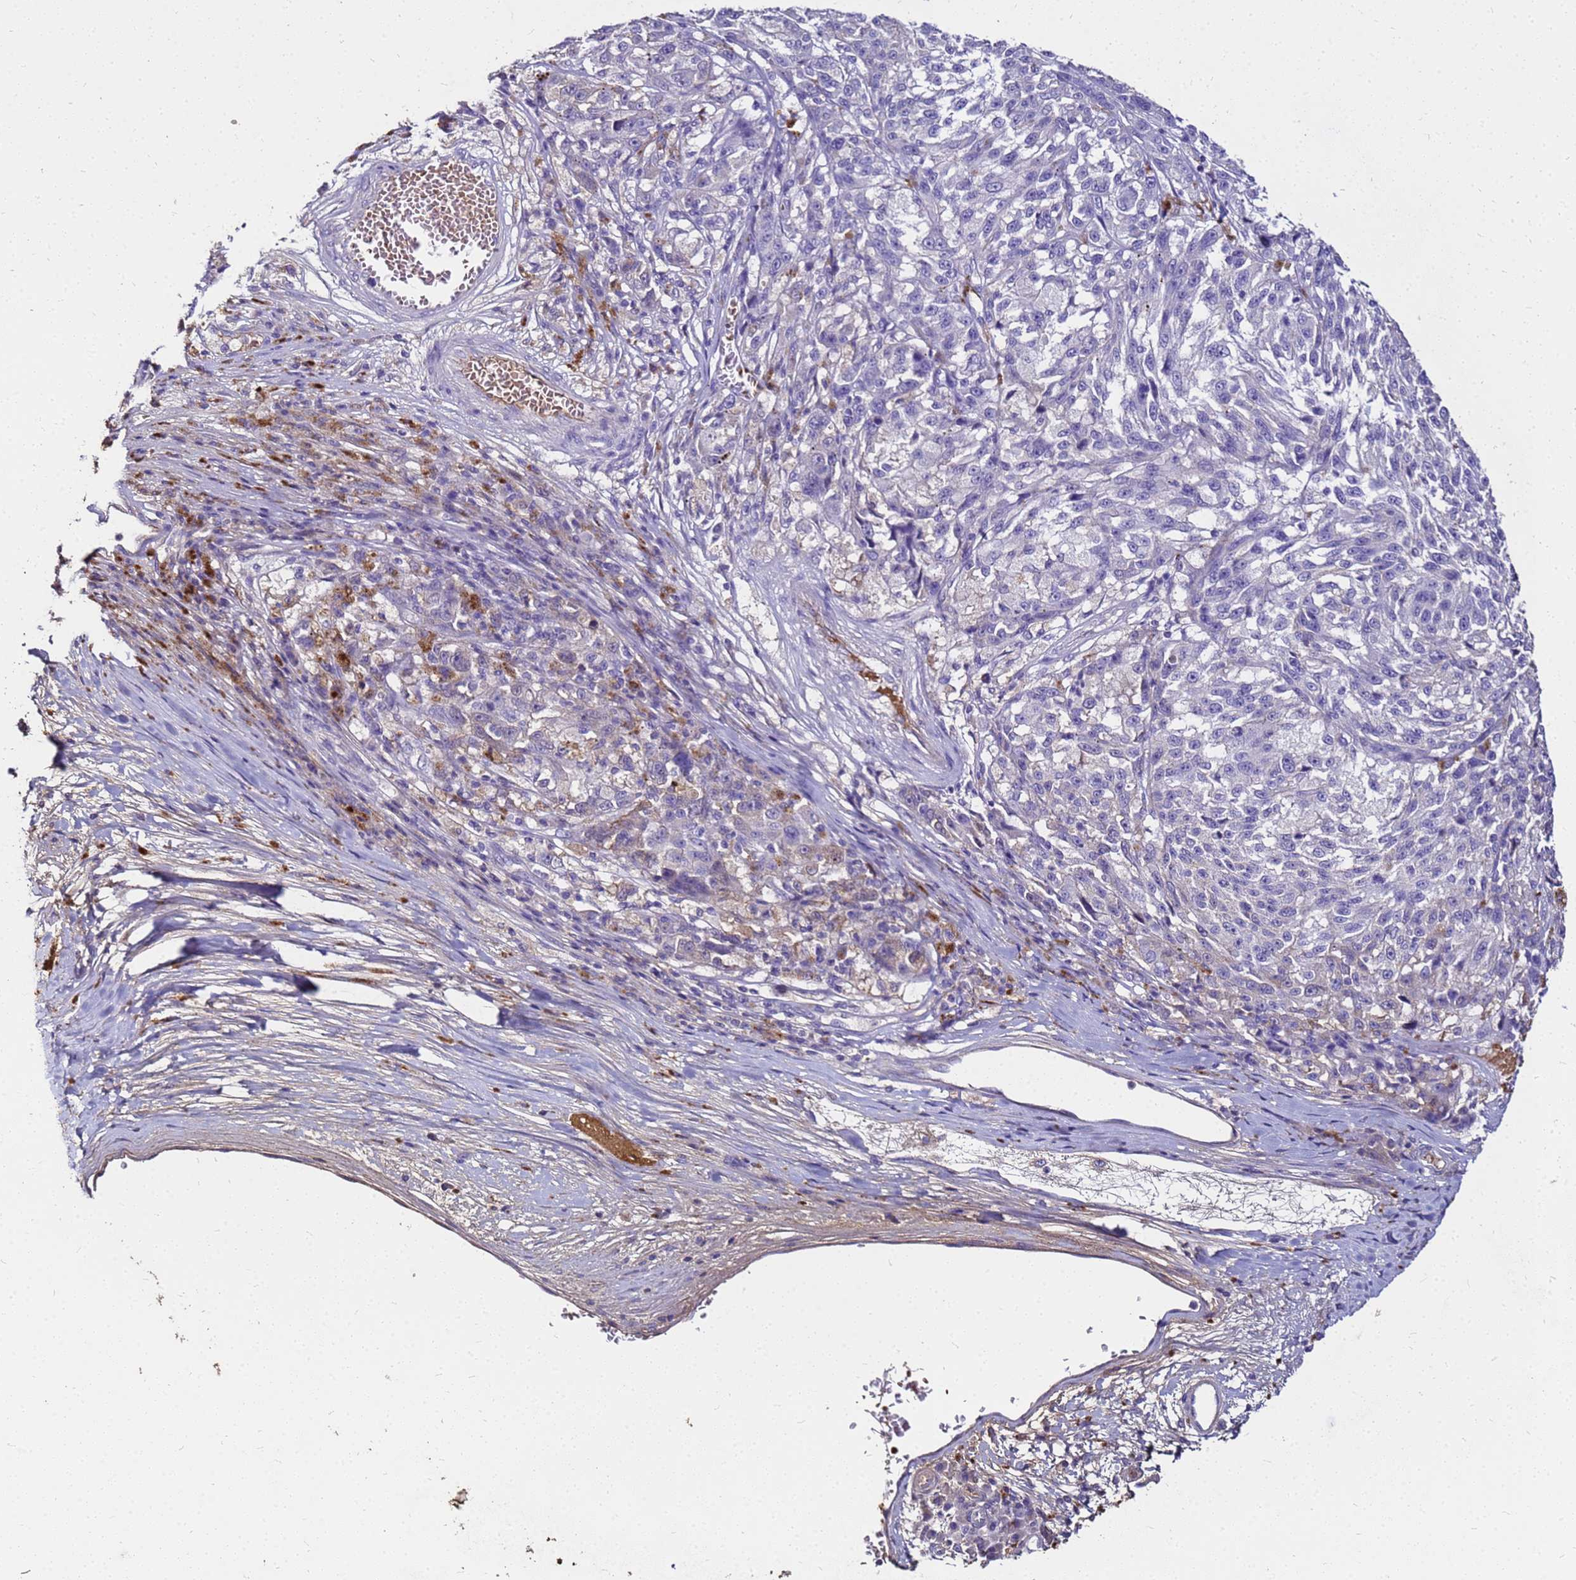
{"staining": {"intensity": "negative", "quantity": "none", "location": "none"}, "tissue": "melanoma", "cell_type": "Tumor cells", "image_type": "cancer", "snomed": [{"axis": "morphology", "description": "Malignant melanoma, NOS"}, {"axis": "topography", "description": "Skin"}], "caption": "Malignant melanoma was stained to show a protein in brown. There is no significant positivity in tumor cells.", "gene": "S100A2", "patient": {"sex": "male", "age": 53}}